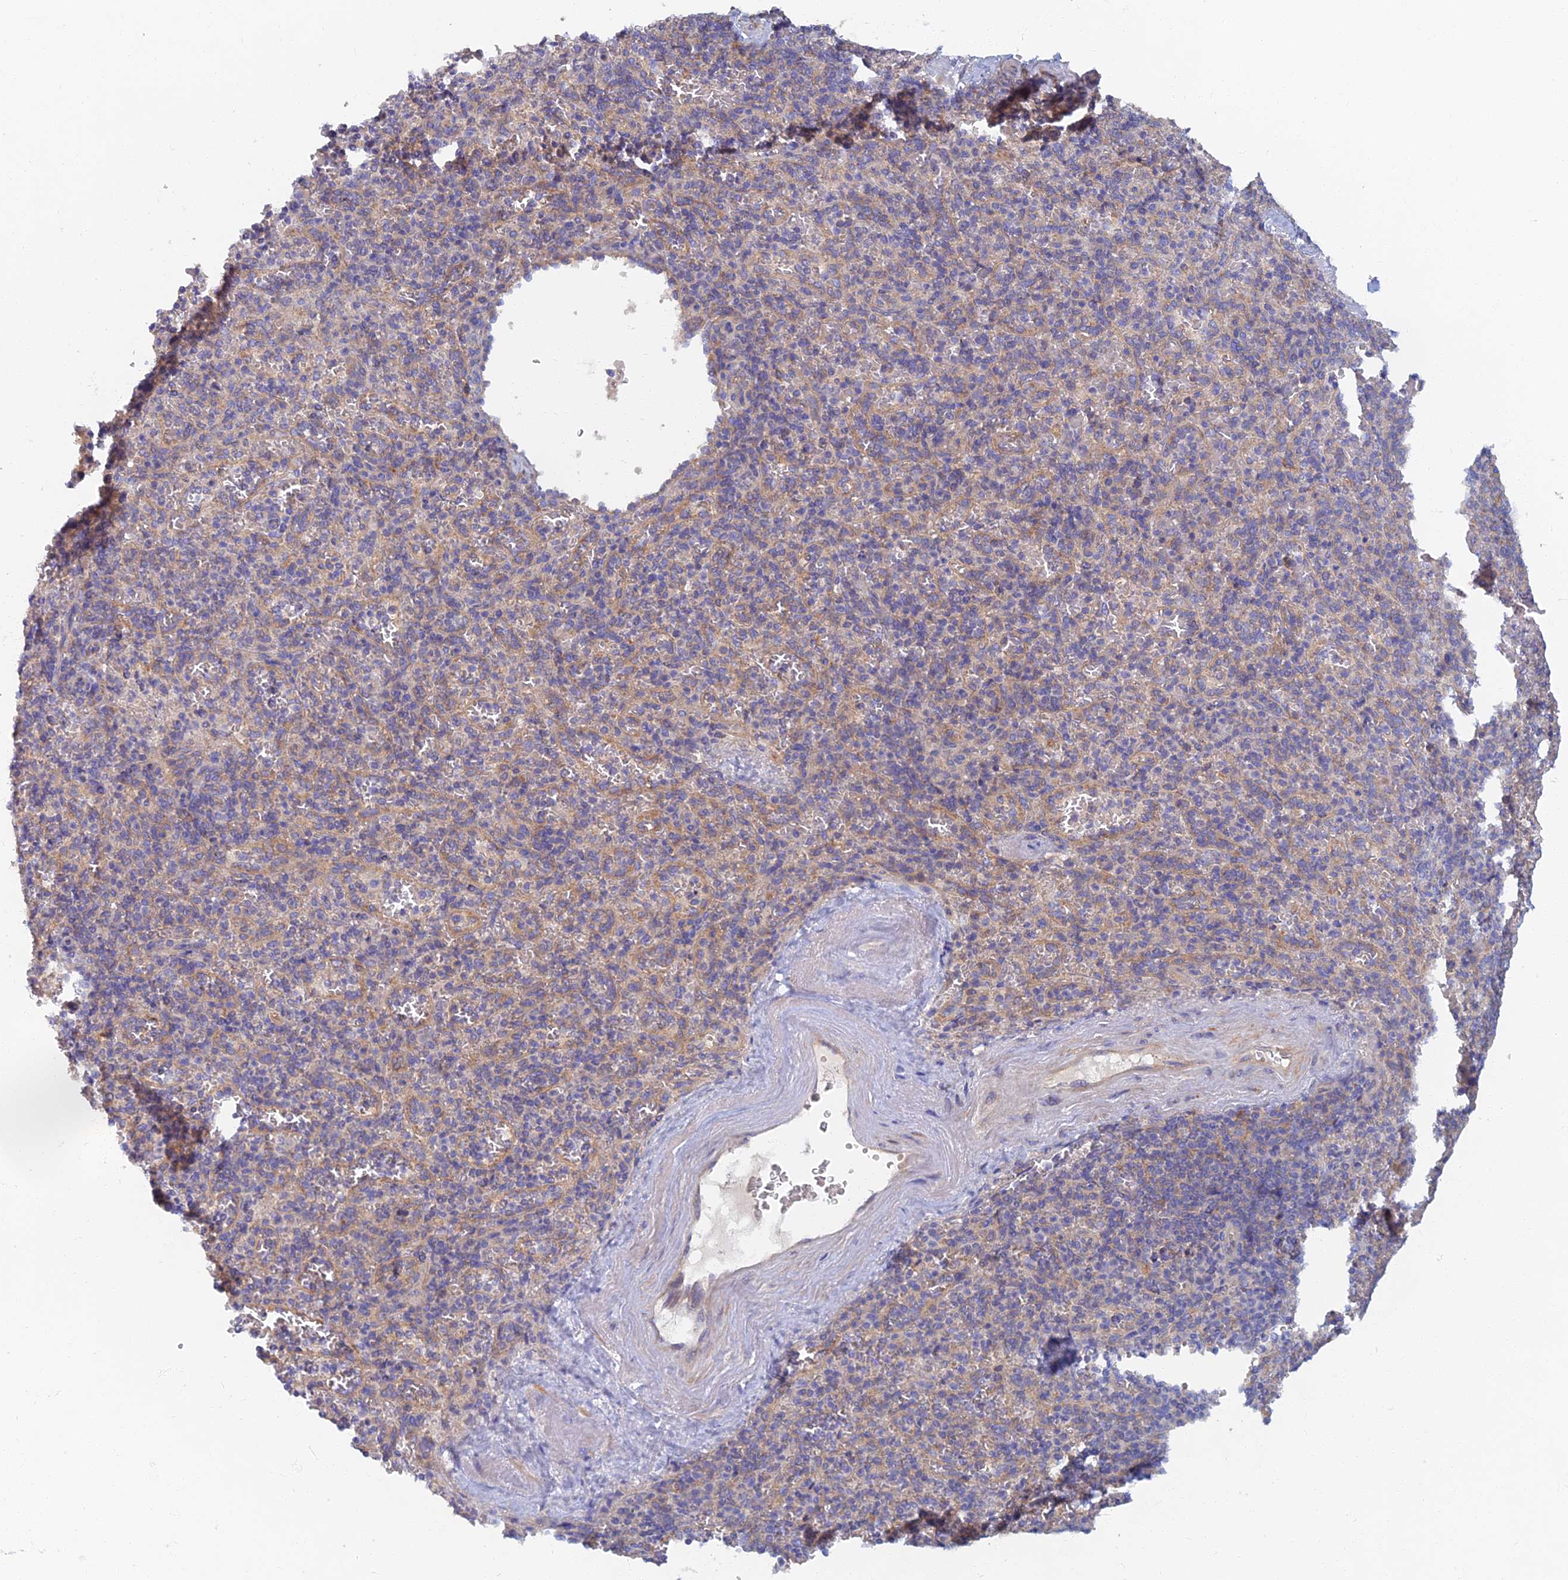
{"staining": {"intensity": "negative", "quantity": "none", "location": "none"}, "tissue": "spleen", "cell_type": "Cells in red pulp", "image_type": "normal", "snomed": [{"axis": "morphology", "description": "Normal tissue, NOS"}, {"axis": "topography", "description": "Spleen"}], "caption": "A high-resolution photomicrograph shows IHC staining of unremarkable spleen, which shows no significant staining in cells in red pulp. (DAB (3,3'-diaminobenzidine) immunohistochemistry (IHC) visualized using brightfield microscopy, high magnification).", "gene": "TMEM44", "patient": {"sex": "male", "age": 82}}